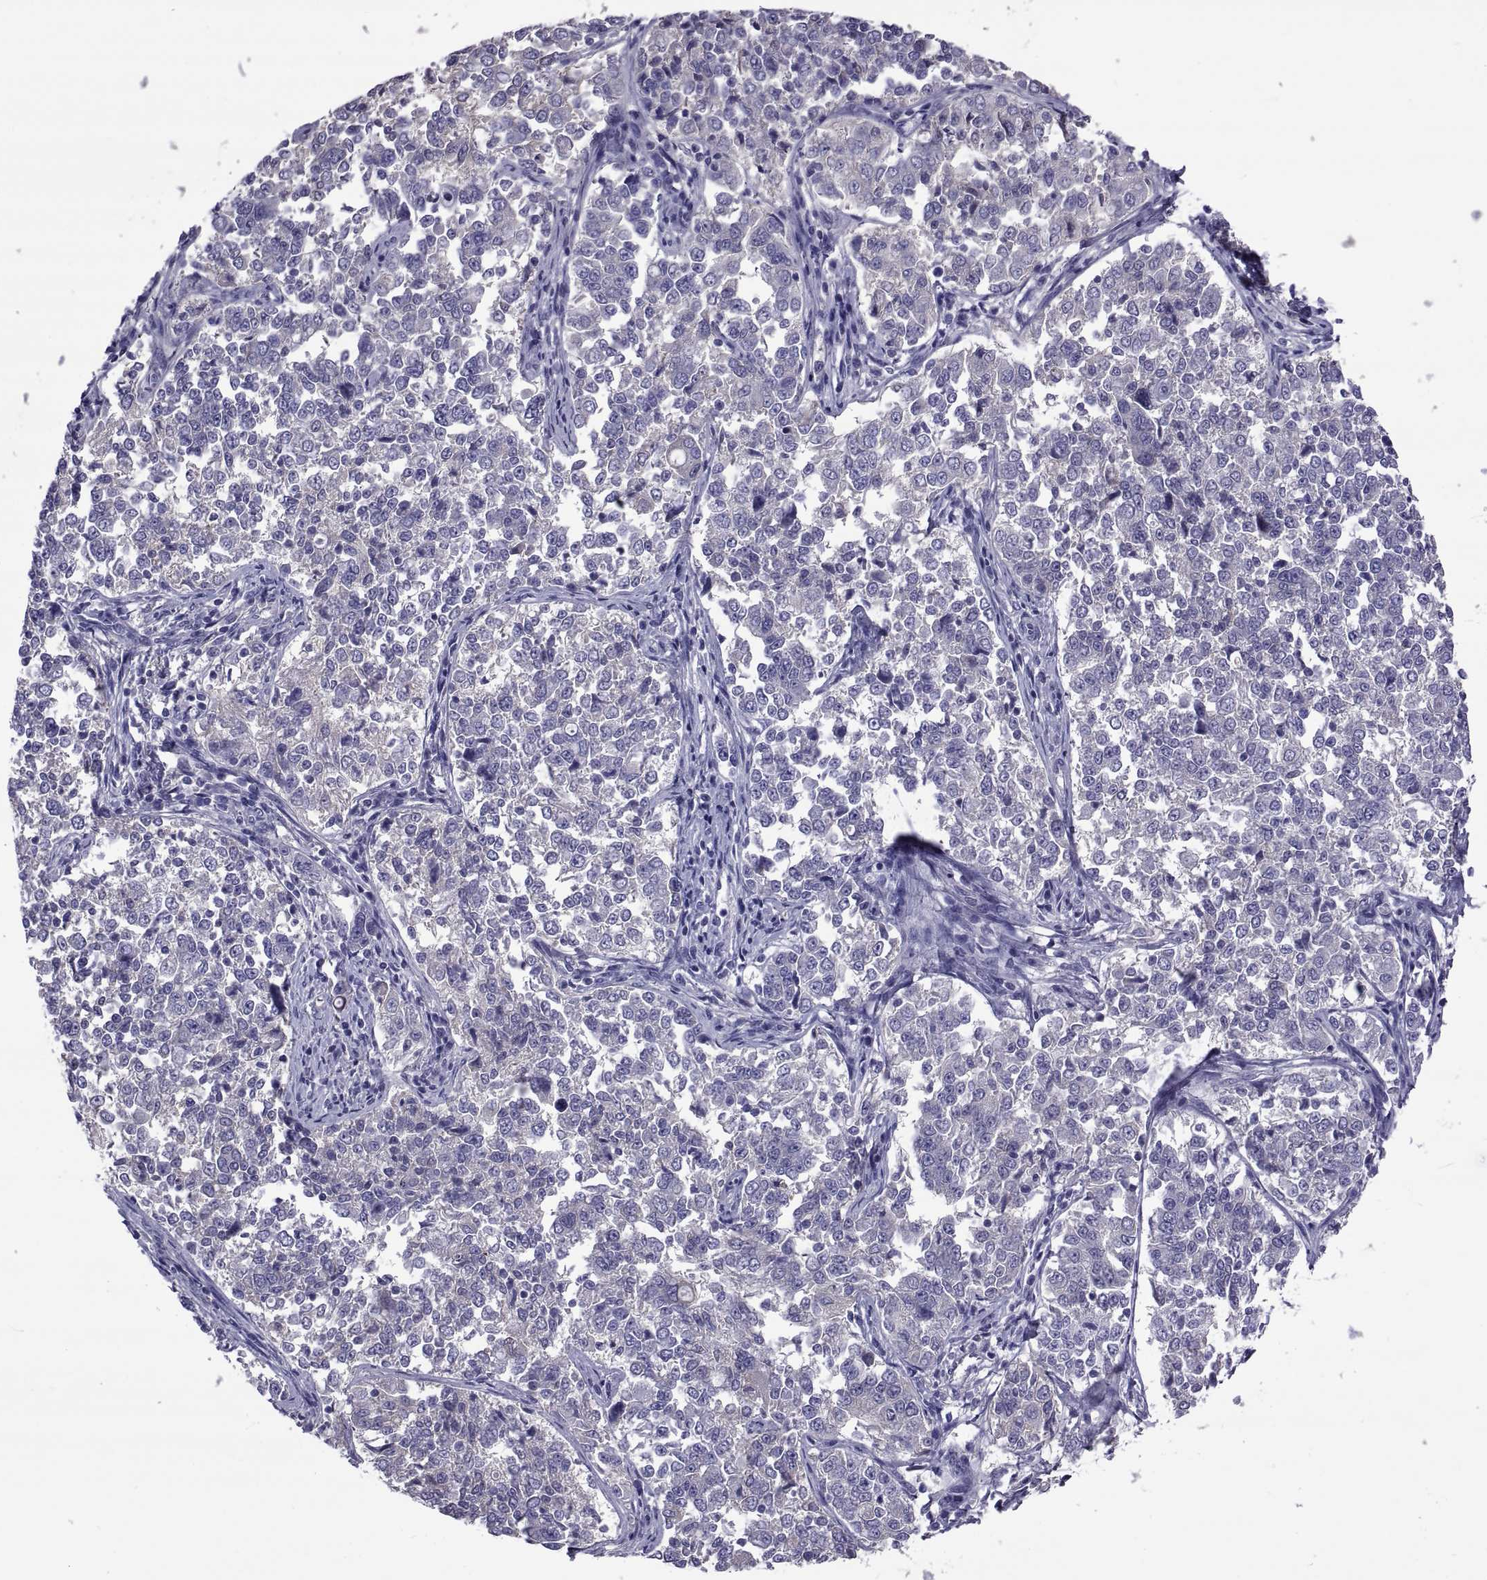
{"staining": {"intensity": "negative", "quantity": "none", "location": "none"}, "tissue": "endometrial cancer", "cell_type": "Tumor cells", "image_type": "cancer", "snomed": [{"axis": "morphology", "description": "Adenocarcinoma, NOS"}, {"axis": "topography", "description": "Endometrium"}], "caption": "High magnification brightfield microscopy of endometrial cancer (adenocarcinoma) stained with DAB (brown) and counterstained with hematoxylin (blue): tumor cells show no significant expression.", "gene": "TMC3", "patient": {"sex": "female", "age": 43}}